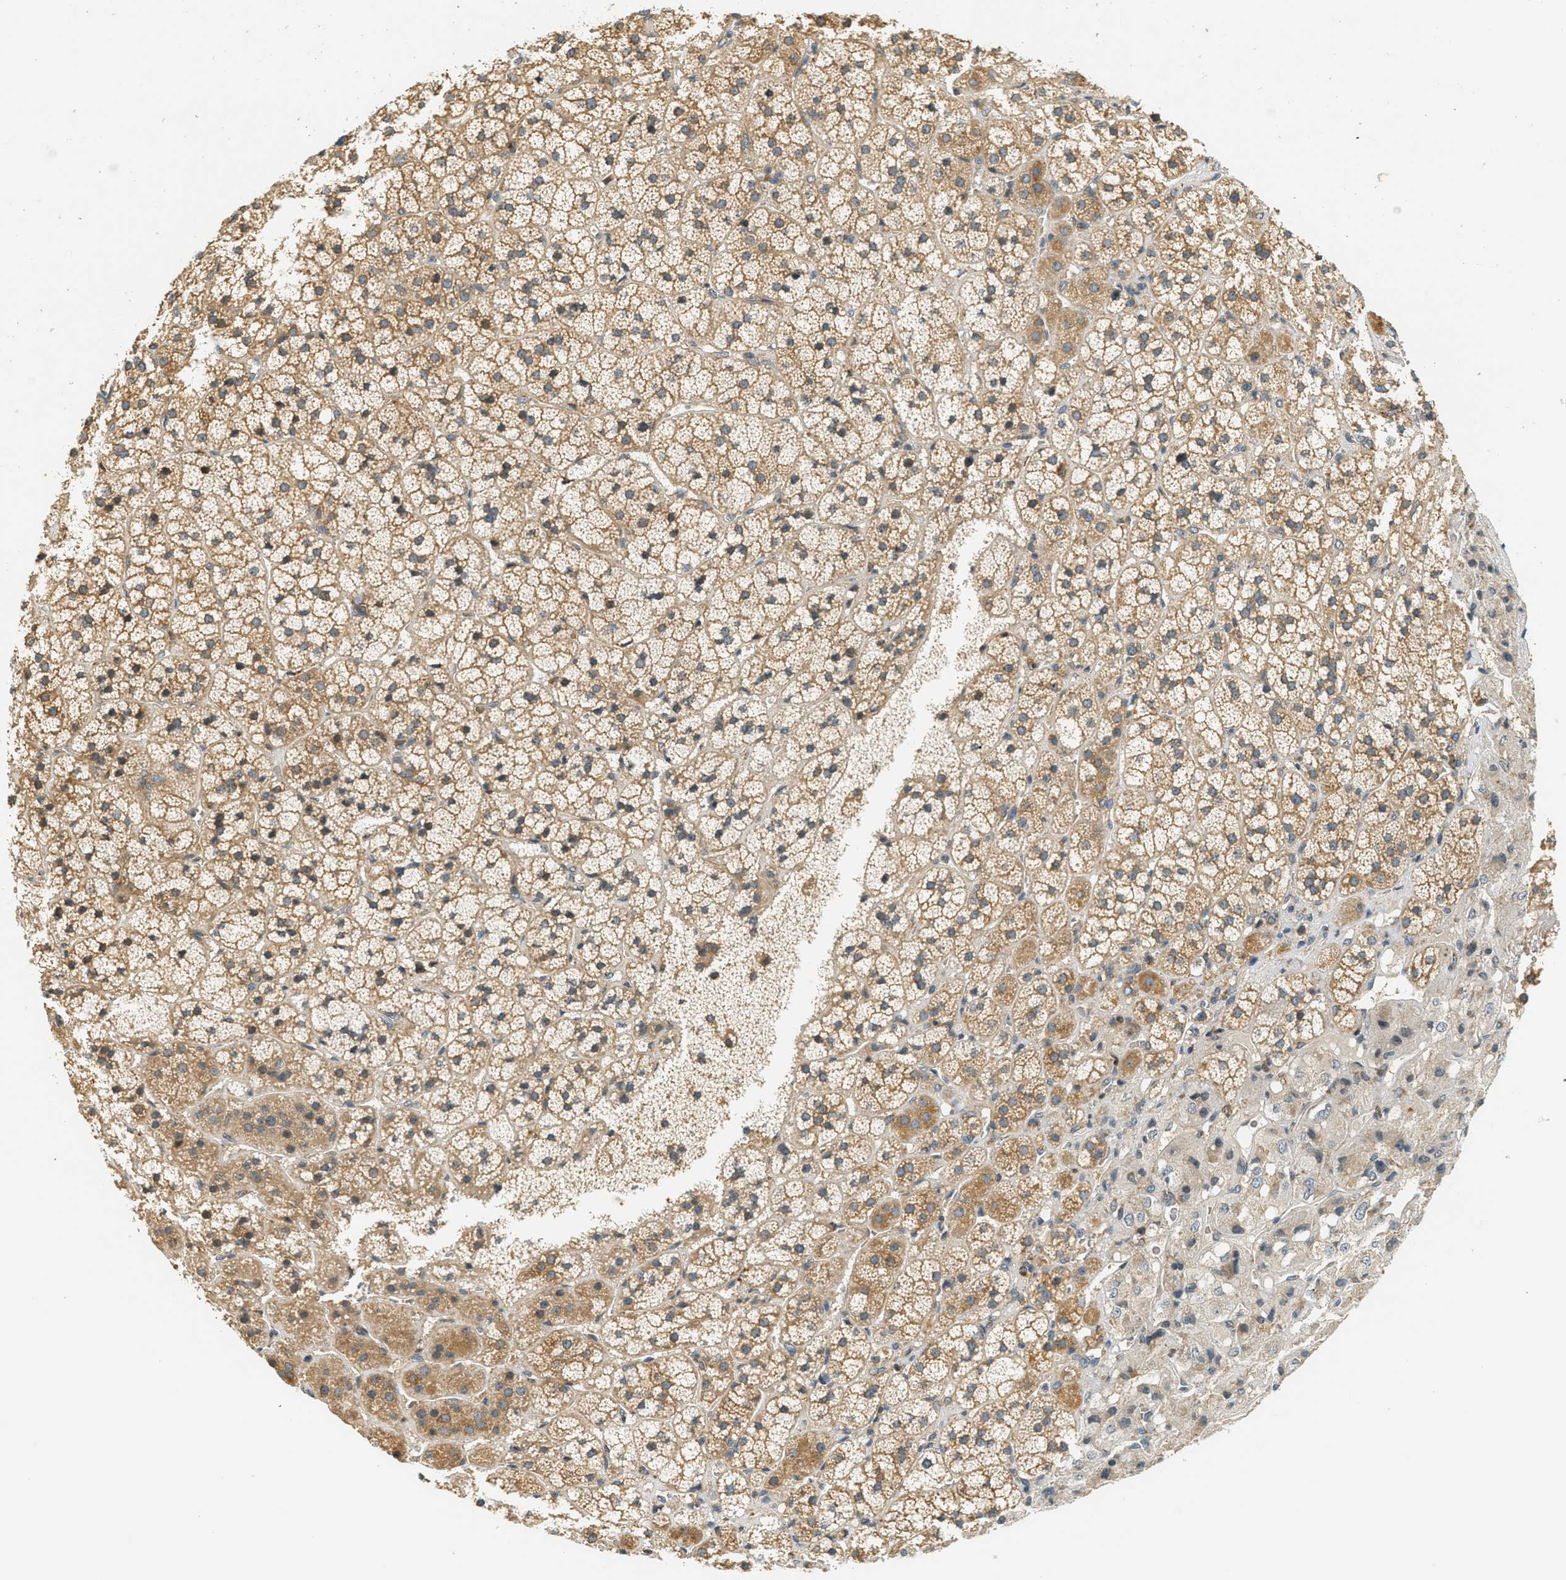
{"staining": {"intensity": "moderate", "quantity": ">75%", "location": "cytoplasmic/membranous"}, "tissue": "adrenal gland", "cell_type": "Glandular cells", "image_type": "normal", "snomed": [{"axis": "morphology", "description": "Normal tissue, NOS"}, {"axis": "topography", "description": "Adrenal gland"}], "caption": "This micrograph demonstrates IHC staining of benign adrenal gland, with medium moderate cytoplasmic/membranous expression in approximately >75% of glandular cells.", "gene": "PDK1", "patient": {"sex": "female", "age": 44}}